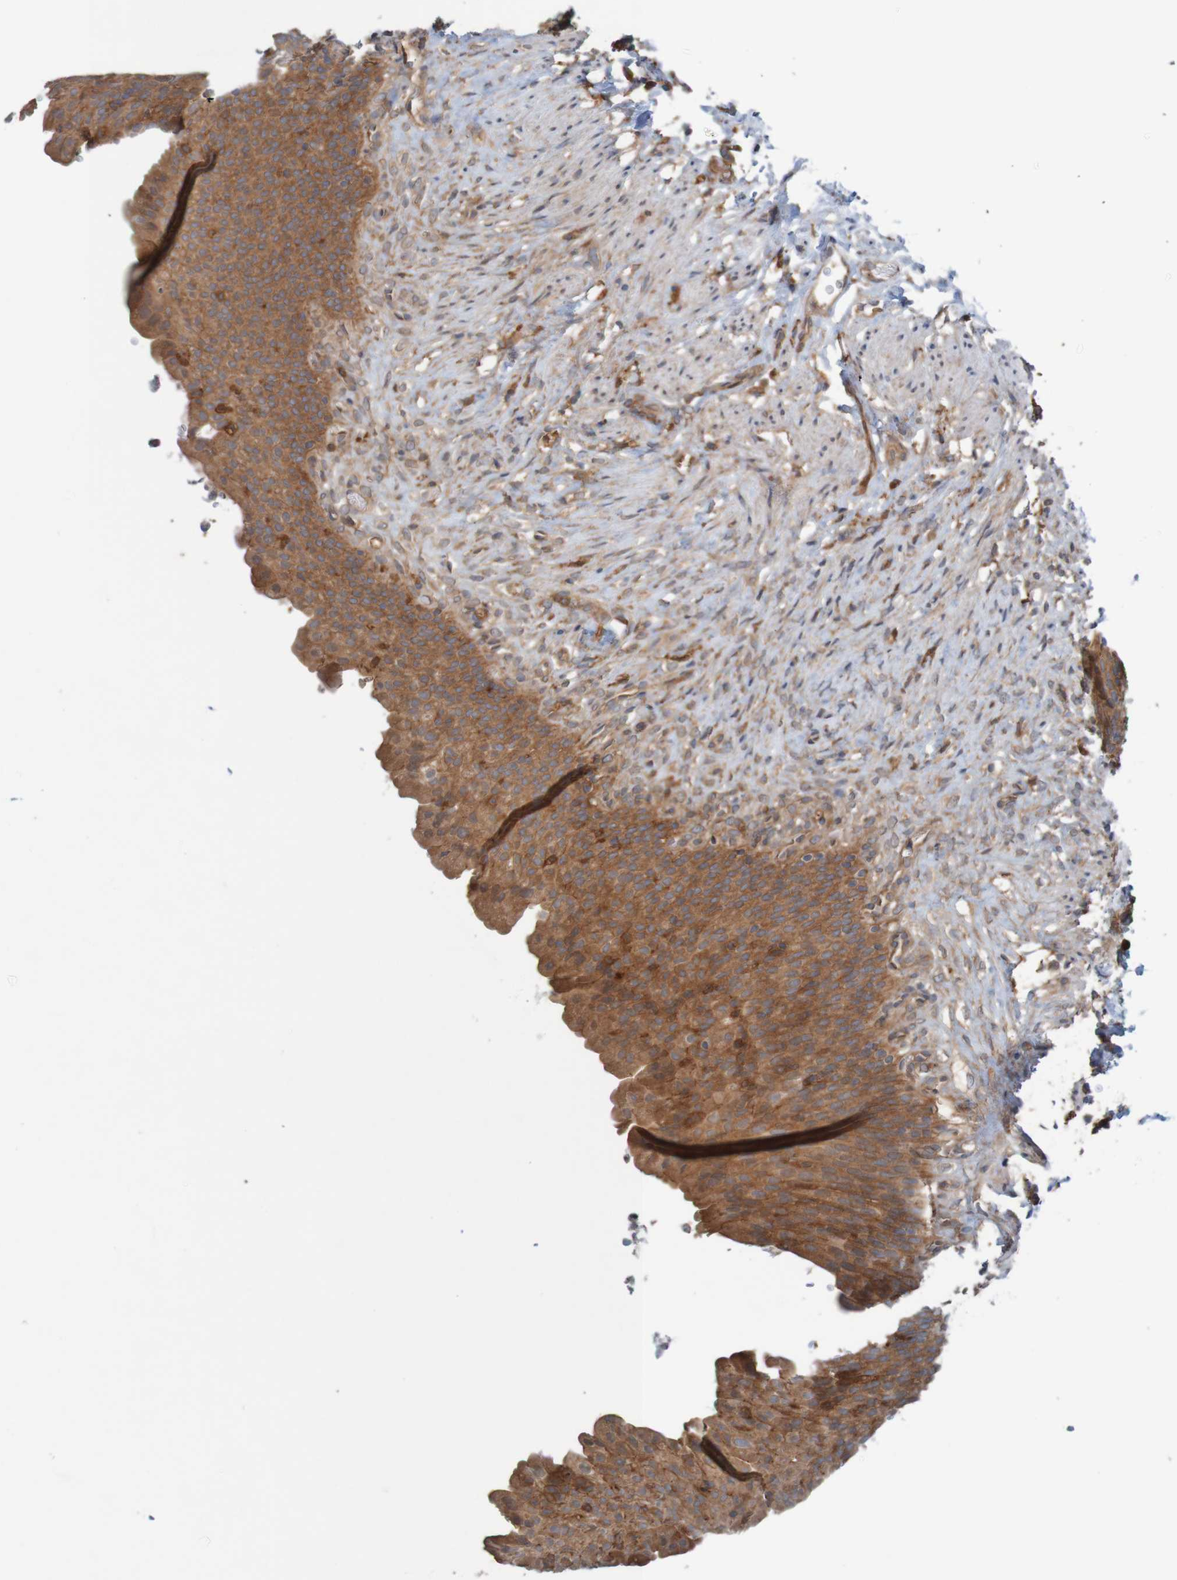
{"staining": {"intensity": "moderate", "quantity": ">75%", "location": "cytoplasmic/membranous"}, "tissue": "urinary bladder", "cell_type": "Urothelial cells", "image_type": "normal", "snomed": [{"axis": "morphology", "description": "Normal tissue, NOS"}, {"axis": "topography", "description": "Urinary bladder"}], "caption": "Normal urinary bladder demonstrates moderate cytoplasmic/membranous staining in approximately >75% of urothelial cells.", "gene": "ARHGEF11", "patient": {"sex": "female", "age": 79}}